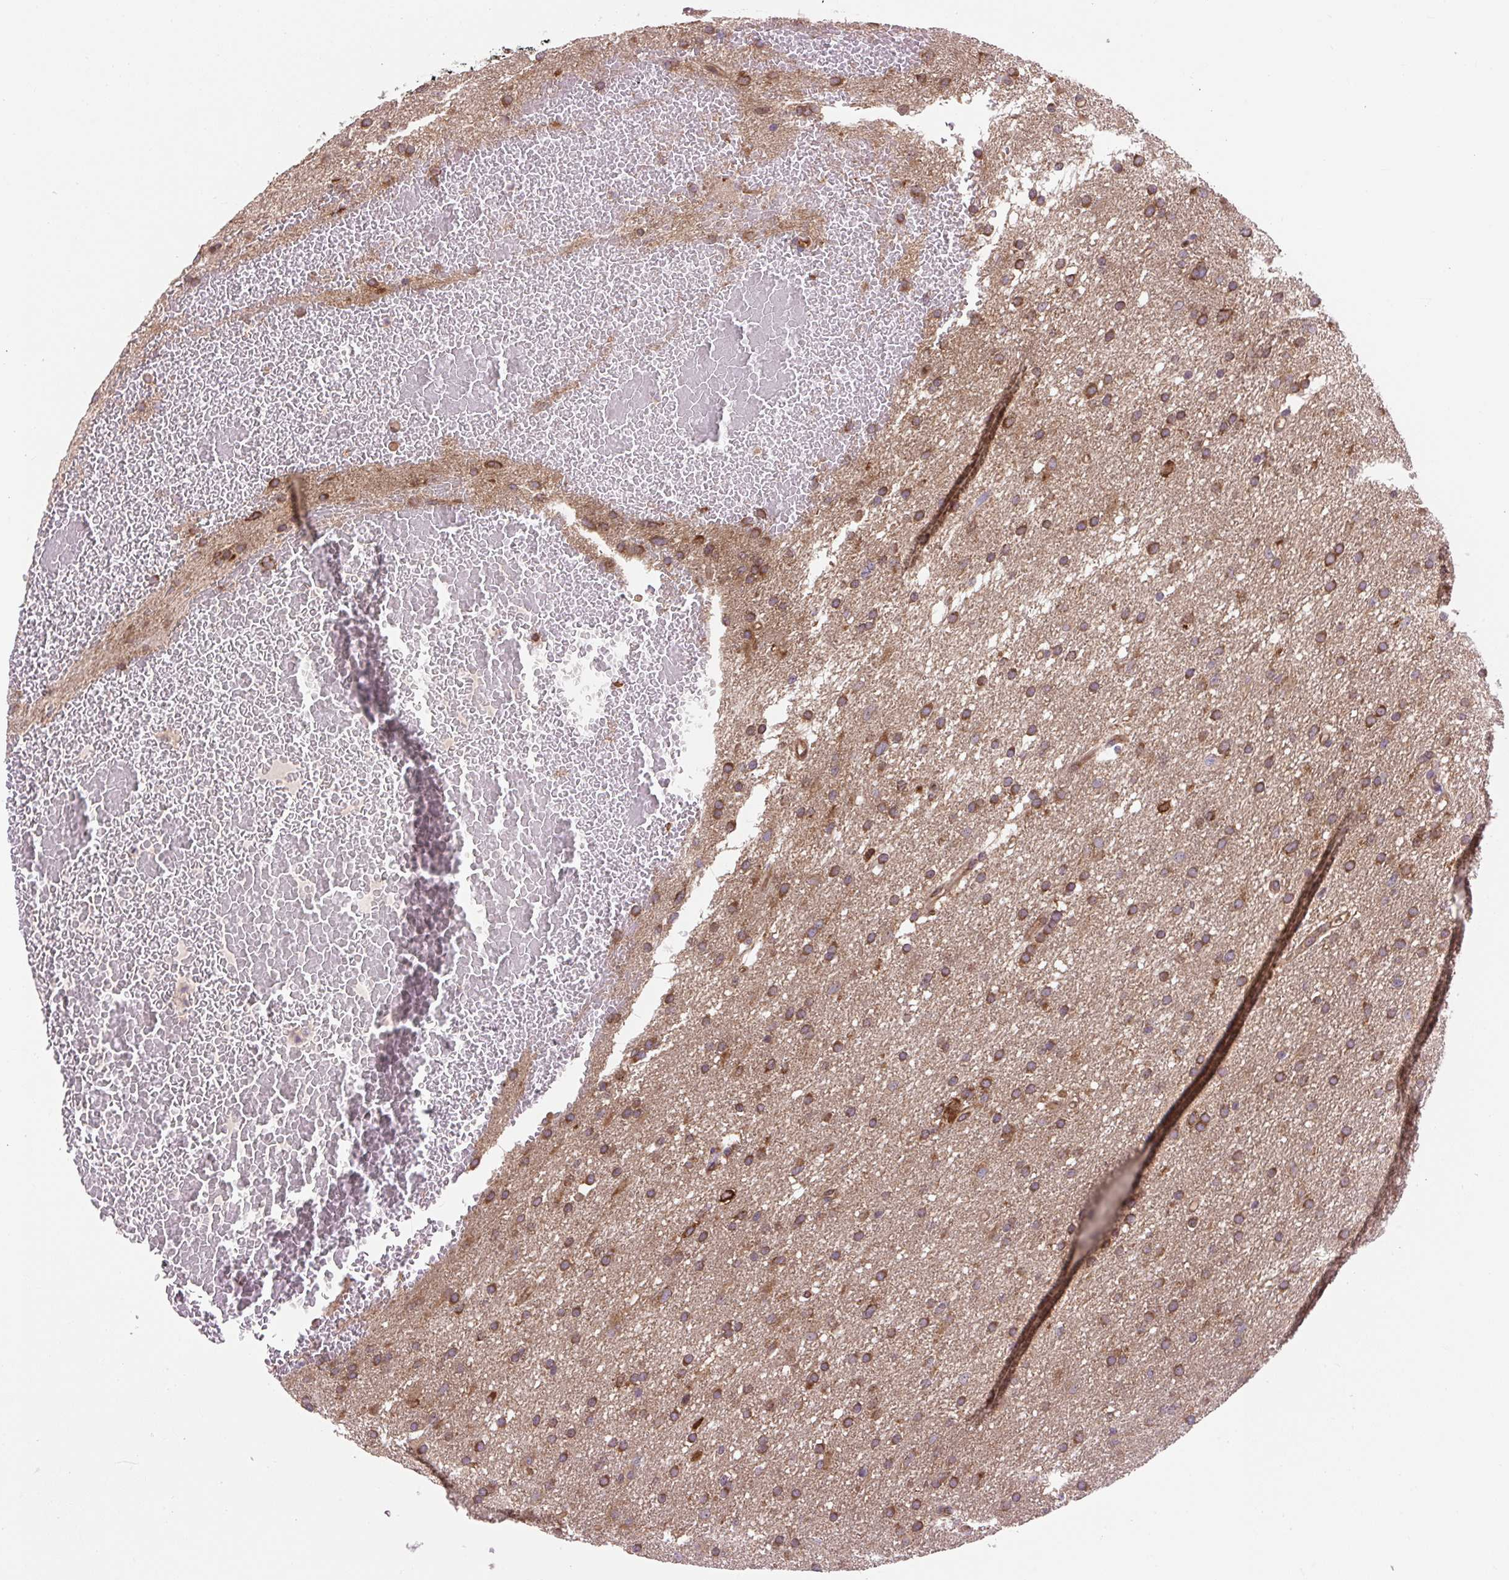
{"staining": {"intensity": "moderate", "quantity": ">75%", "location": "cytoplasmic/membranous"}, "tissue": "glioma", "cell_type": "Tumor cells", "image_type": "cancer", "snomed": [{"axis": "morphology", "description": "Glioma, malignant, High grade"}, {"axis": "topography", "description": "Cerebral cortex"}], "caption": "Immunohistochemistry (DAB) staining of malignant glioma (high-grade) displays moderate cytoplasmic/membranous protein positivity in about >75% of tumor cells.", "gene": "PLCG1", "patient": {"sex": "female", "age": 36}}